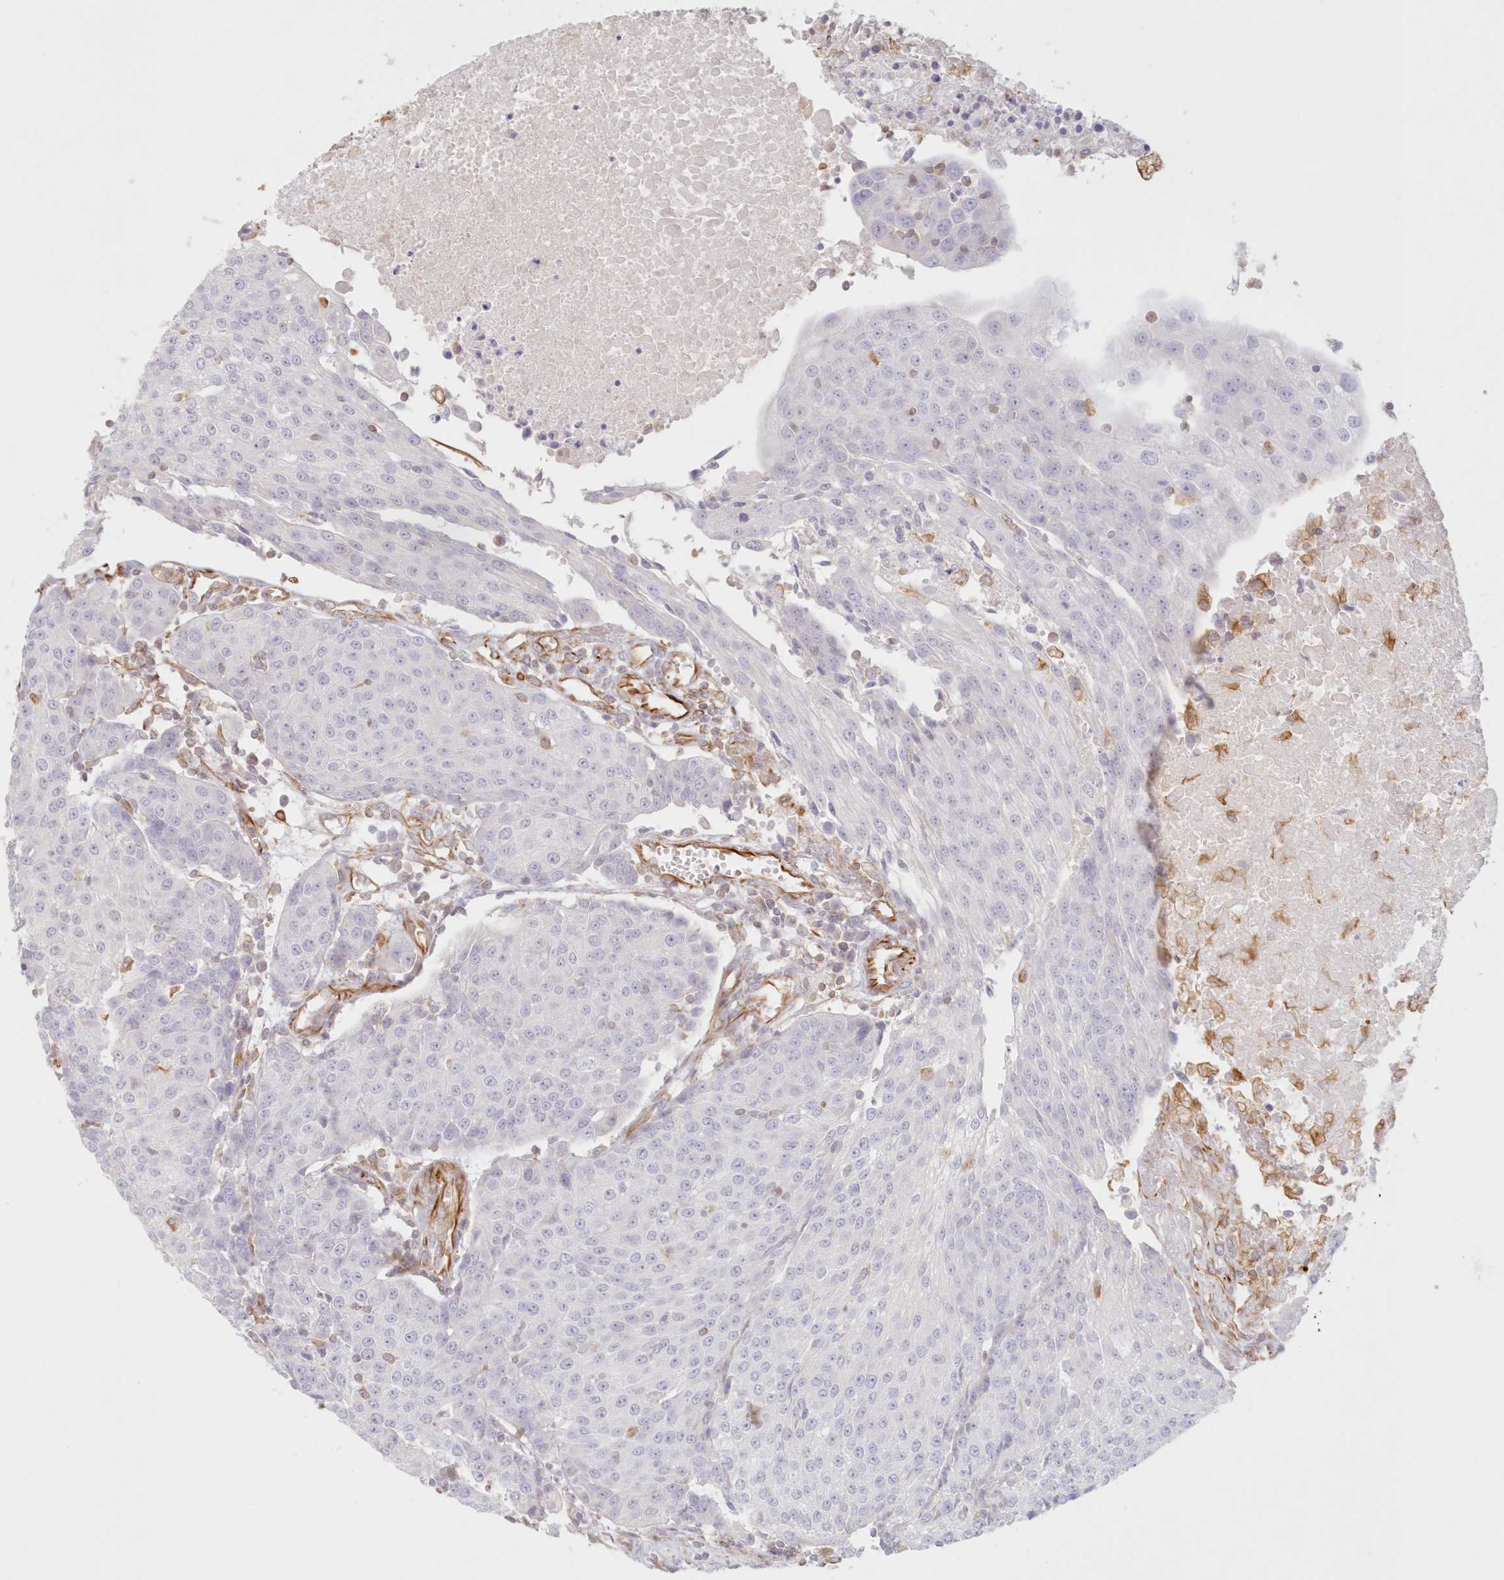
{"staining": {"intensity": "negative", "quantity": "none", "location": "none"}, "tissue": "urothelial cancer", "cell_type": "Tumor cells", "image_type": "cancer", "snomed": [{"axis": "morphology", "description": "Urothelial carcinoma, High grade"}, {"axis": "topography", "description": "Urinary bladder"}], "caption": "The image shows no staining of tumor cells in urothelial cancer.", "gene": "DMRTB1", "patient": {"sex": "female", "age": 85}}